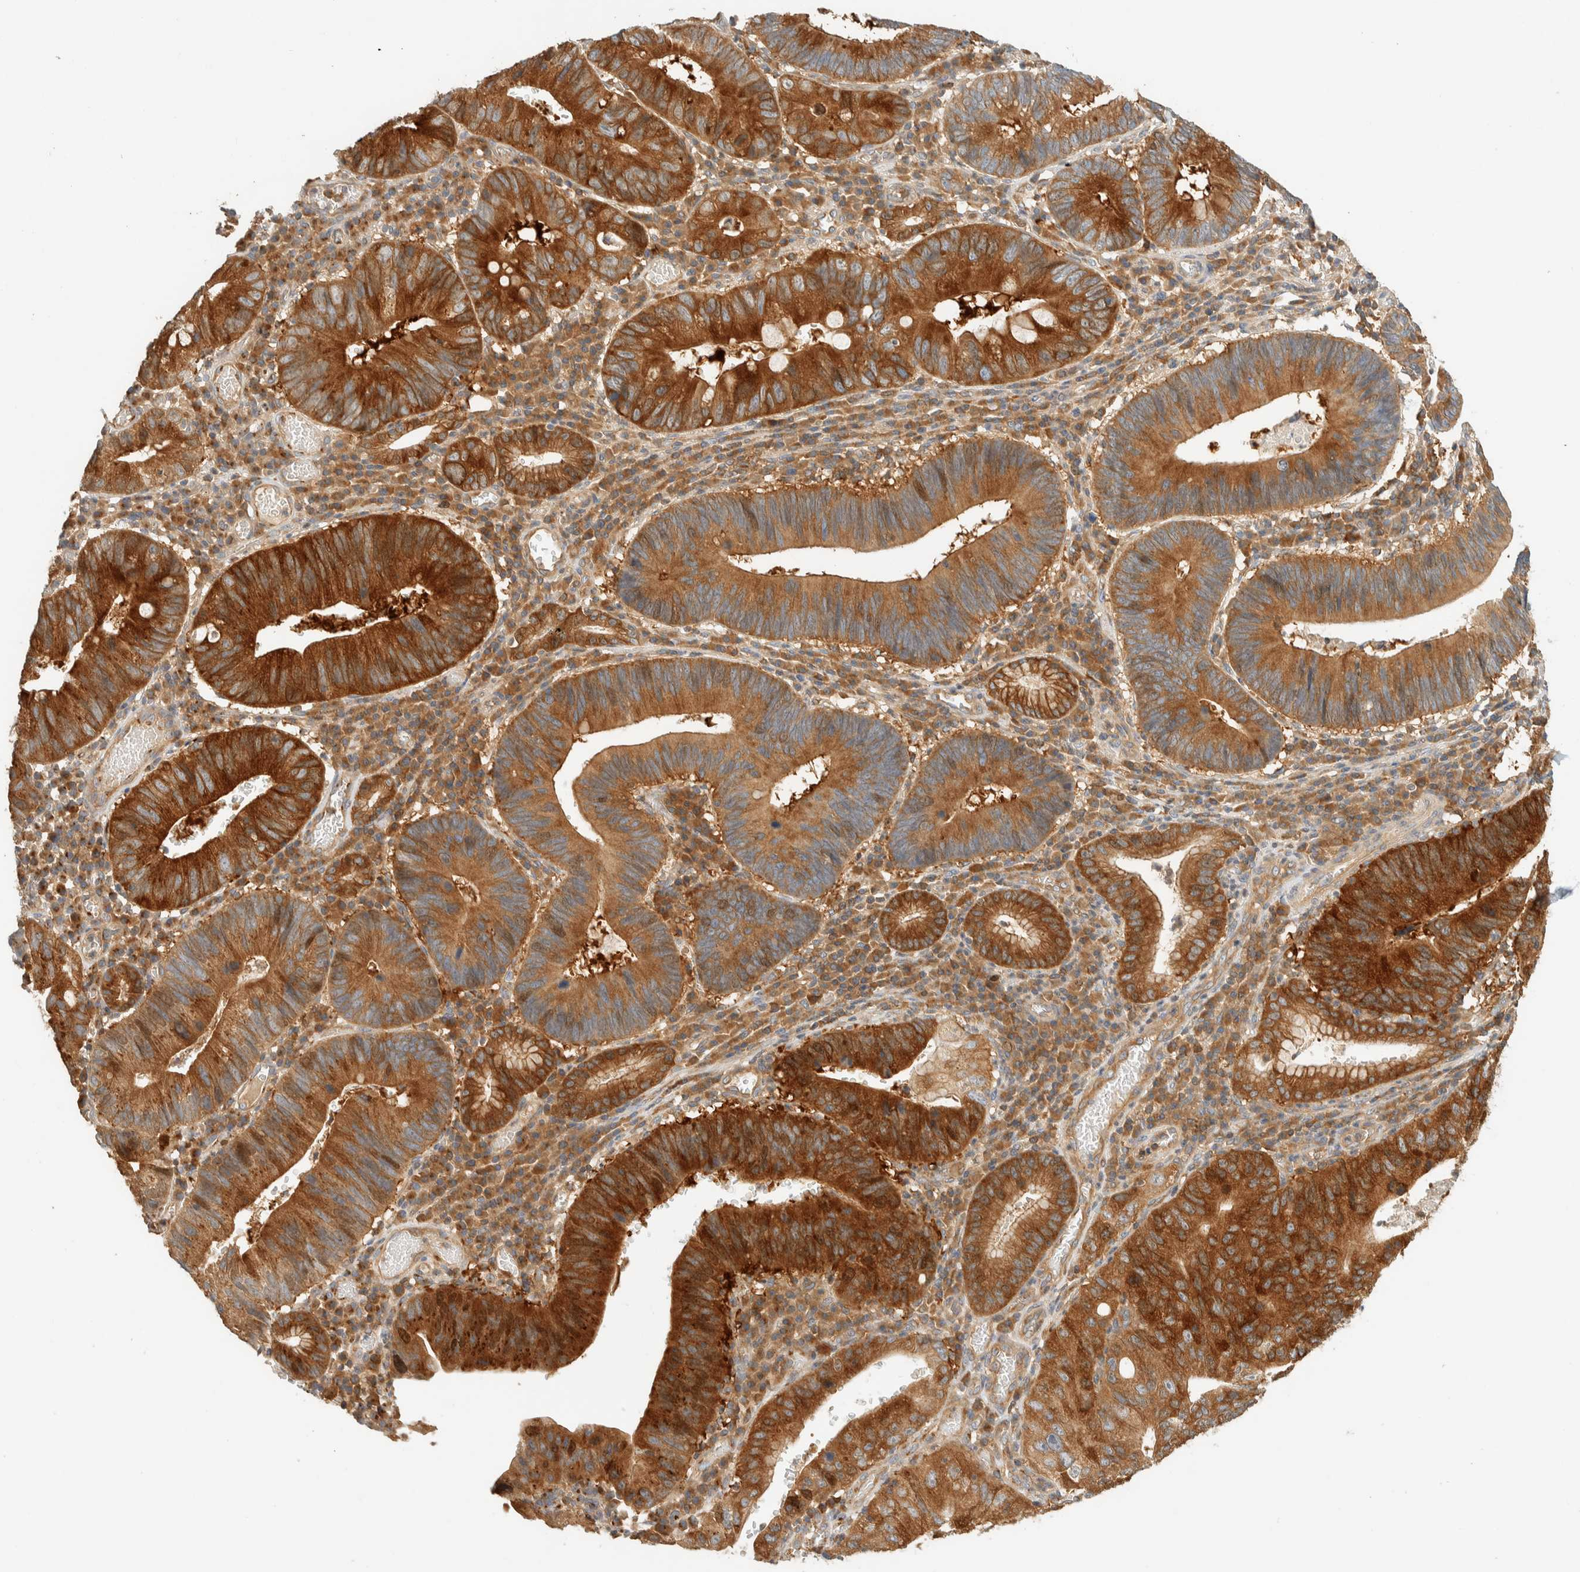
{"staining": {"intensity": "strong", "quantity": ">75%", "location": "cytoplasmic/membranous"}, "tissue": "stomach cancer", "cell_type": "Tumor cells", "image_type": "cancer", "snomed": [{"axis": "morphology", "description": "Adenocarcinoma, NOS"}, {"axis": "topography", "description": "Stomach"}], "caption": "Immunohistochemical staining of stomach adenocarcinoma reveals strong cytoplasmic/membranous protein expression in about >75% of tumor cells.", "gene": "ARFGEF1", "patient": {"sex": "male", "age": 59}}